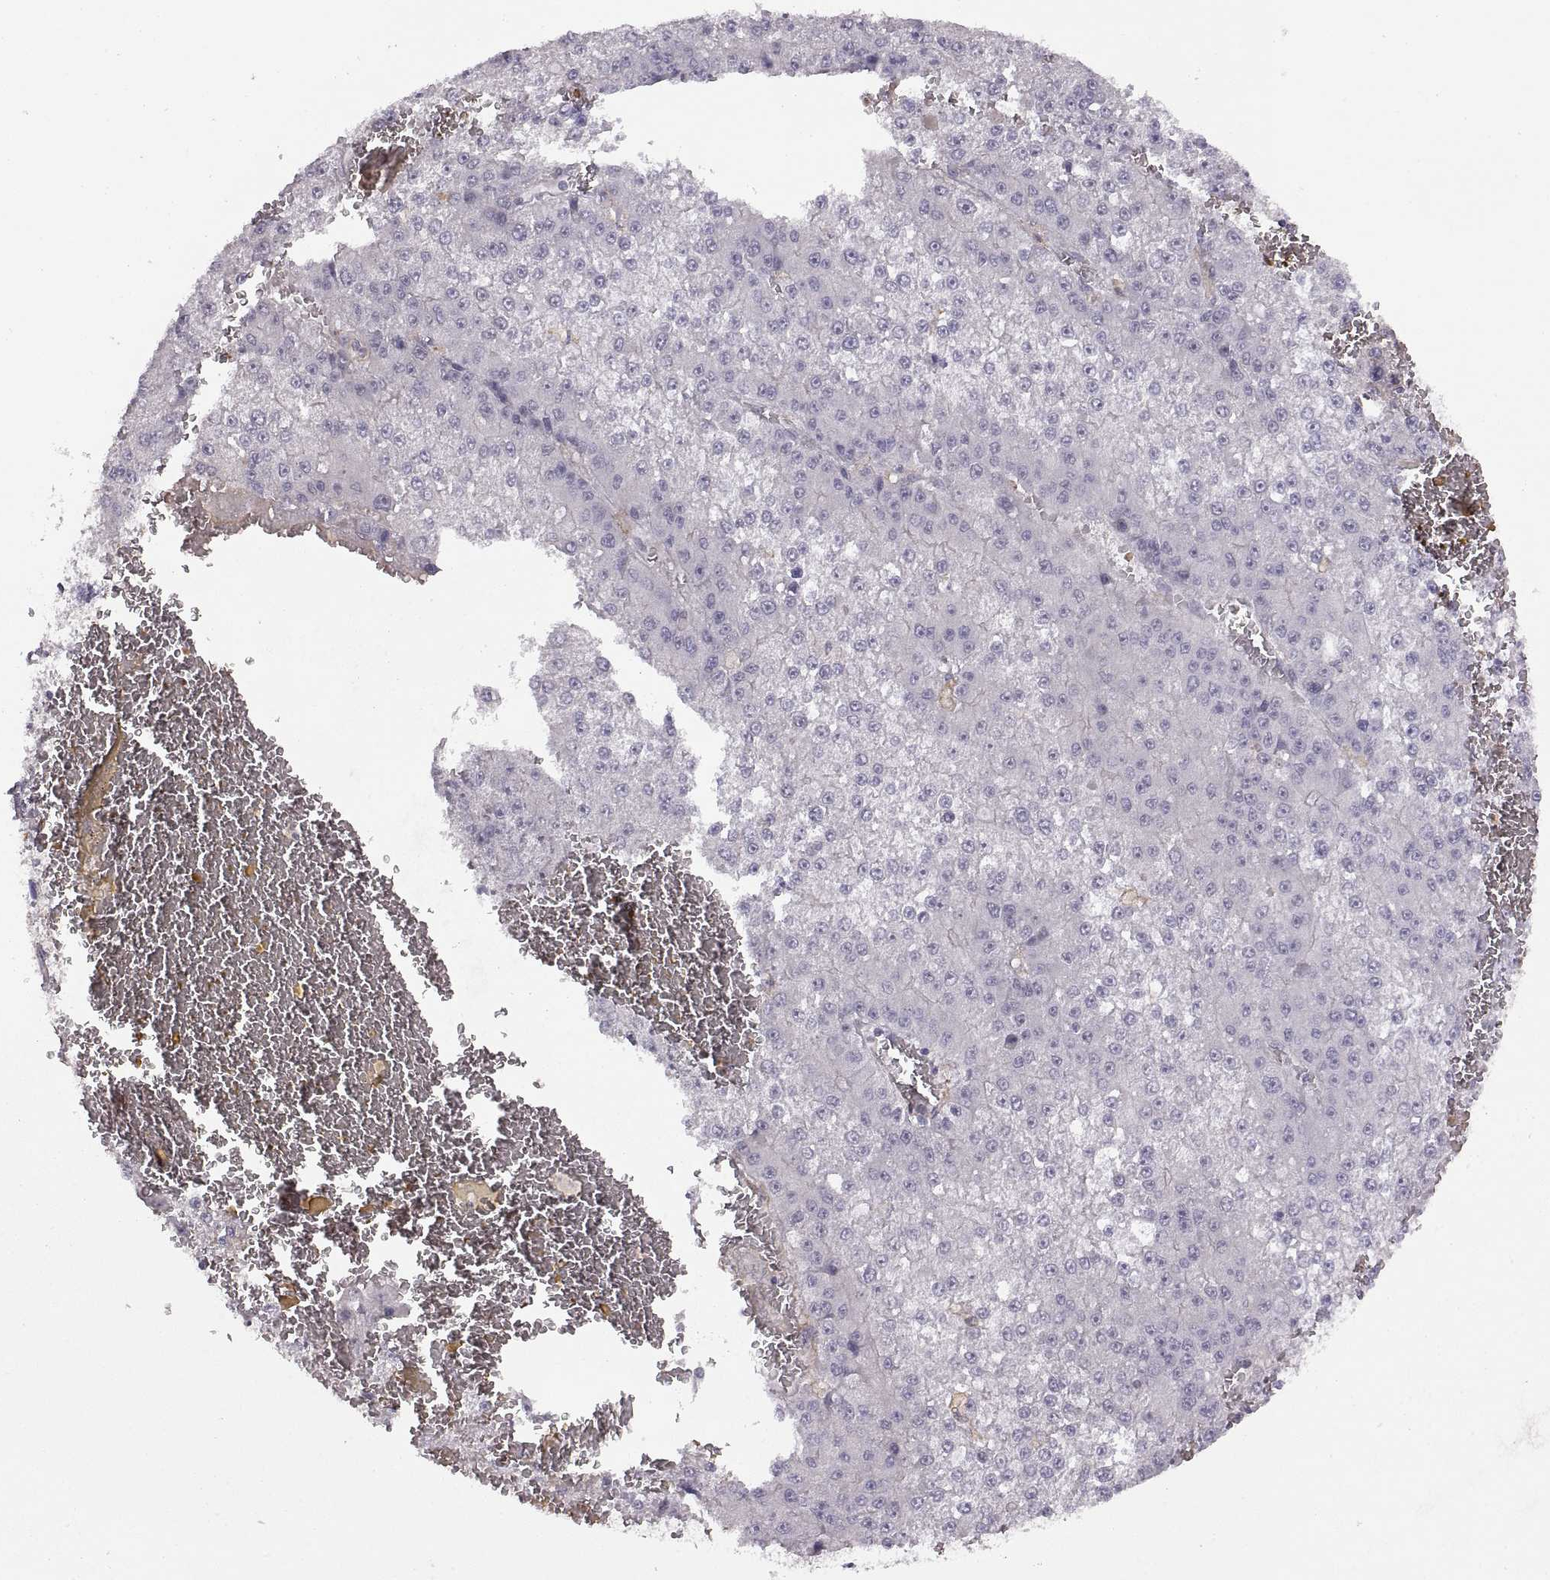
{"staining": {"intensity": "negative", "quantity": "none", "location": "none"}, "tissue": "liver cancer", "cell_type": "Tumor cells", "image_type": "cancer", "snomed": [{"axis": "morphology", "description": "Carcinoma, Hepatocellular, NOS"}, {"axis": "topography", "description": "Liver"}], "caption": "Liver hepatocellular carcinoma was stained to show a protein in brown. There is no significant staining in tumor cells.", "gene": "MEIOC", "patient": {"sex": "female", "age": 73}}